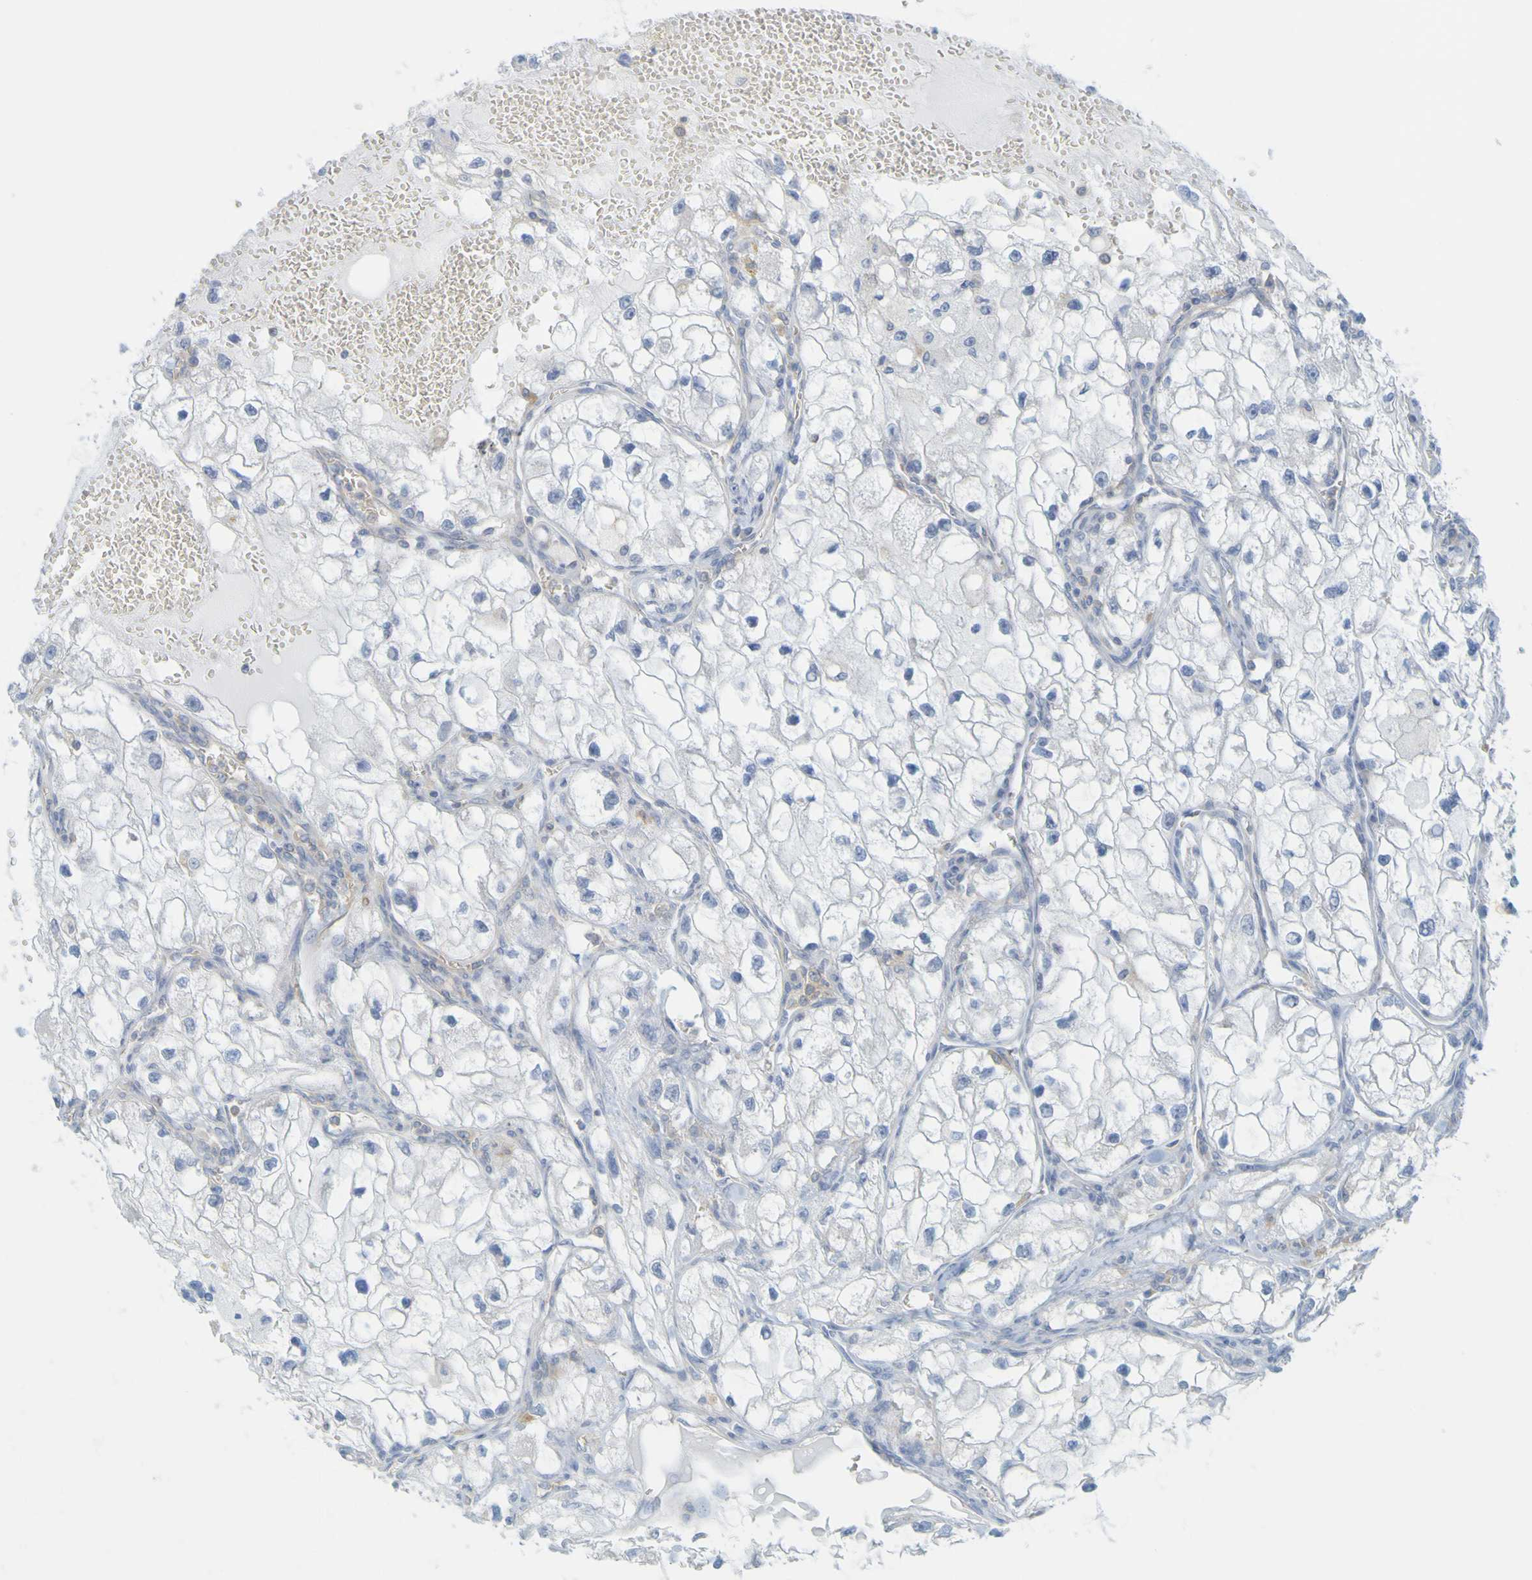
{"staining": {"intensity": "negative", "quantity": "none", "location": "none"}, "tissue": "renal cancer", "cell_type": "Tumor cells", "image_type": "cancer", "snomed": [{"axis": "morphology", "description": "Adenocarcinoma, NOS"}, {"axis": "topography", "description": "Kidney"}], "caption": "The image reveals no significant expression in tumor cells of renal adenocarcinoma. (Stains: DAB immunohistochemistry (IHC) with hematoxylin counter stain, Microscopy: brightfield microscopy at high magnification).", "gene": "APPL1", "patient": {"sex": "female", "age": 70}}